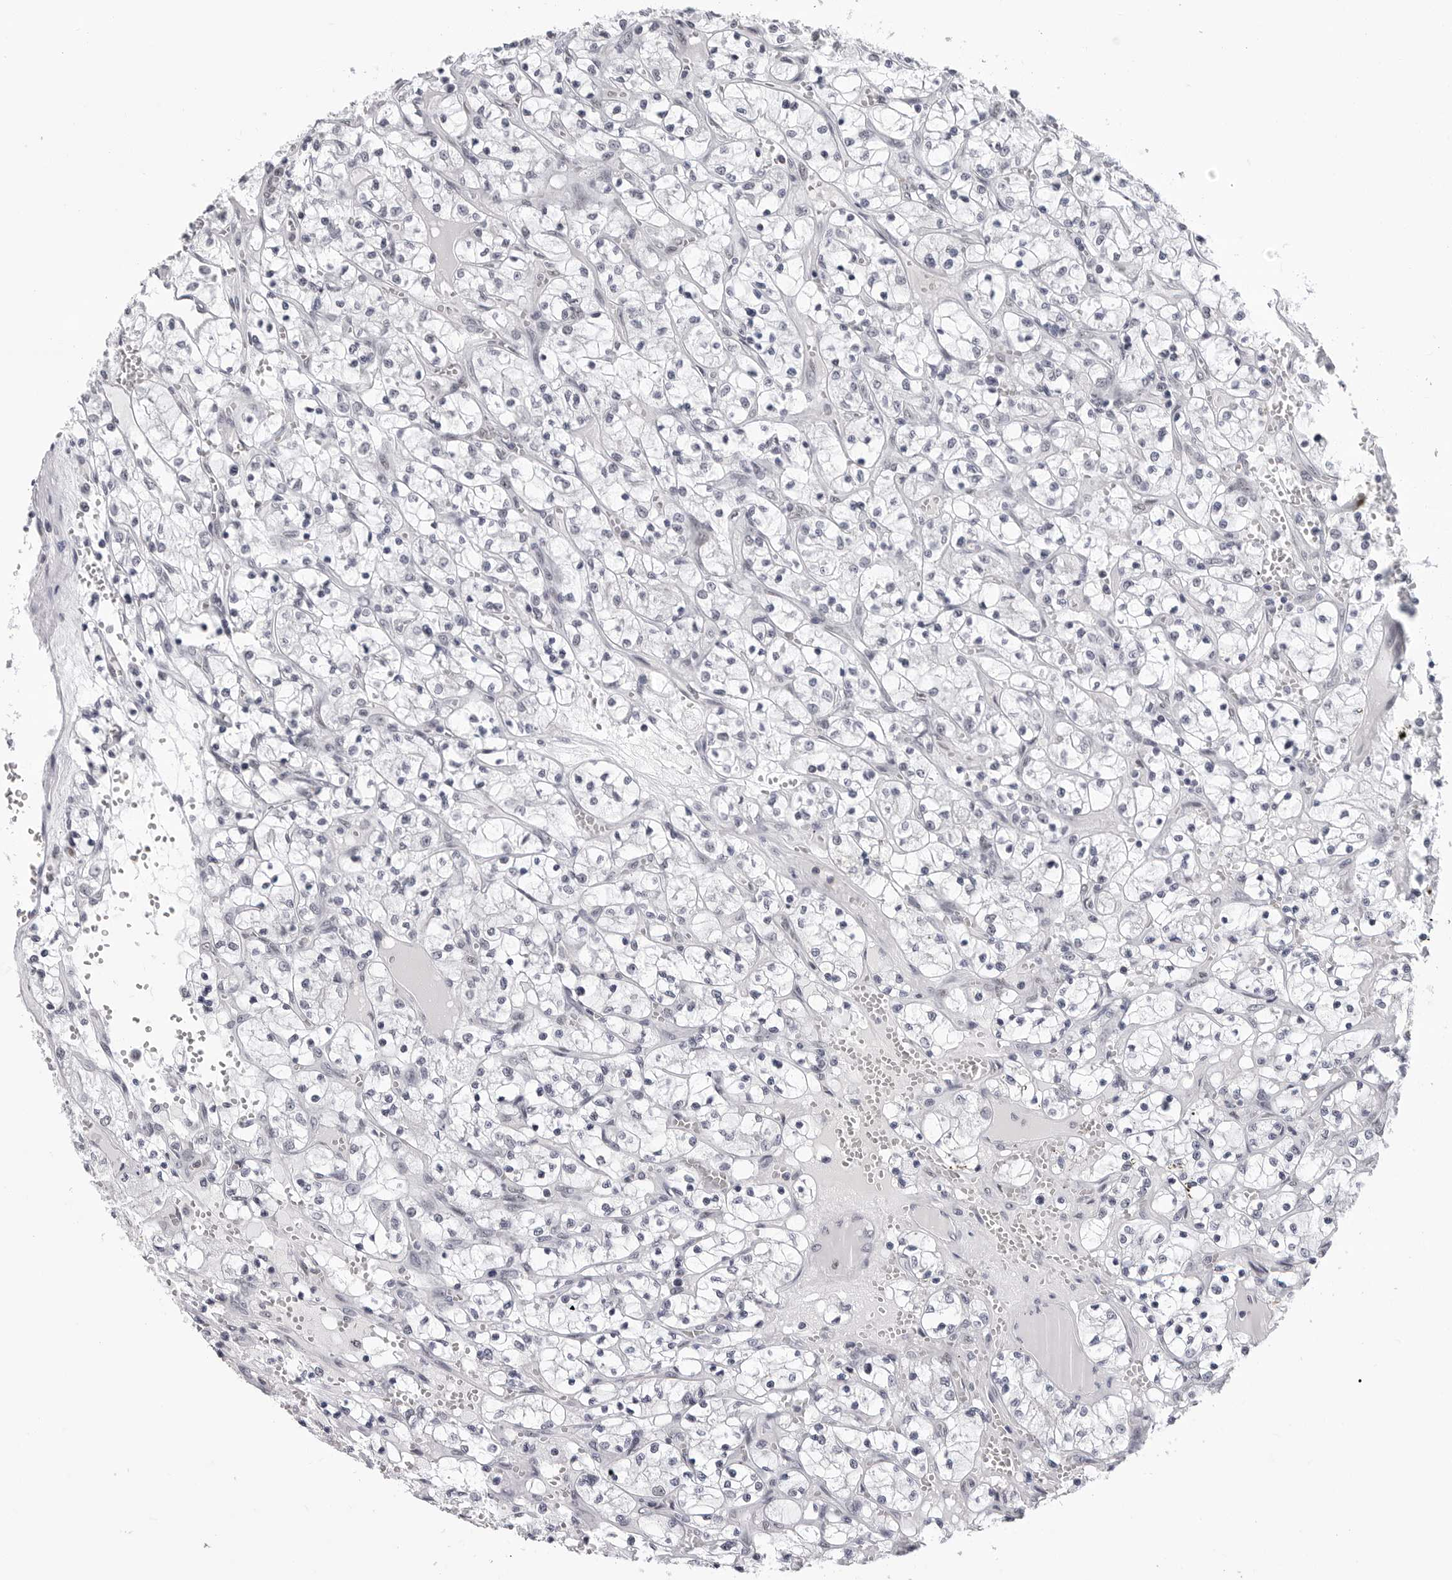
{"staining": {"intensity": "negative", "quantity": "none", "location": "none"}, "tissue": "renal cancer", "cell_type": "Tumor cells", "image_type": "cancer", "snomed": [{"axis": "morphology", "description": "Adenocarcinoma, NOS"}, {"axis": "topography", "description": "Kidney"}], "caption": "A high-resolution histopathology image shows immunohistochemistry (IHC) staining of adenocarcinoma (renal), which reveals no significant positivity in tumor cells. (Stains: DAB IHC with hematoxylin counter stain, Microscopy: brightfield microscopy at high magnification).", "gene": "SF3B4", "patient": {"sex": "female", "age": 69}}